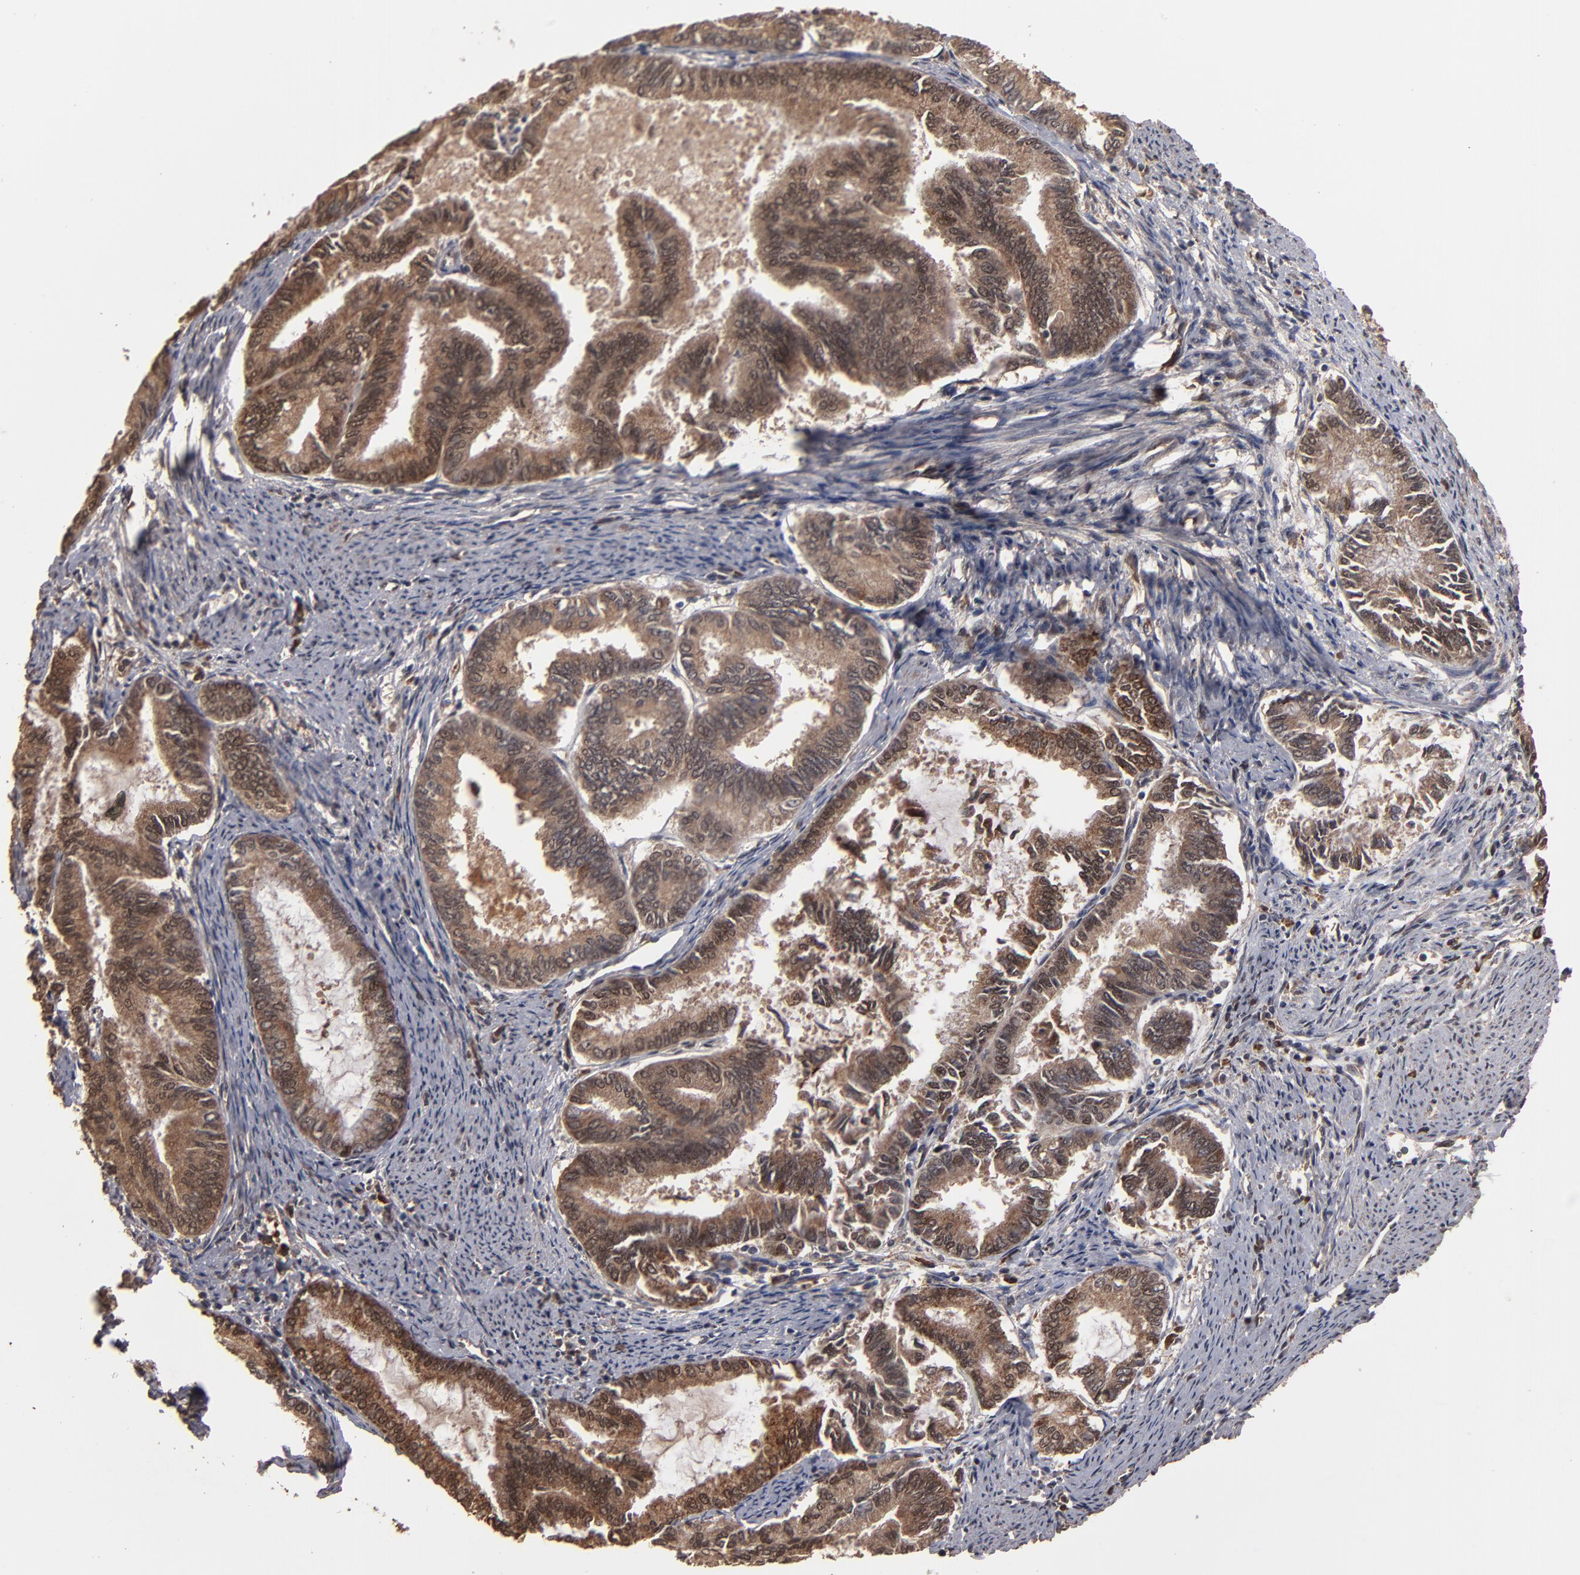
{"staining": {"intensity": "strong", "quantity": ">75%", "location": "cytoplasmic/membranous,nuclear"}, "tissue": "endometrial cancer", "cell_type": "Tumor cells", "image_type": "cancer", "snomed": [{"axis": "morphology", "description": "Adenocarcinoma, NOS"}, {"axis": "topography", "description": "Endometrium"}], "caption": "Tumor cells display high levels of strong cytoplasmic/membranous and nuclear positivity in approximately >75% of cells in human endometrial cancer.", "gene": "NXF2B", "patient": {"sex": "female", "age": 86}}